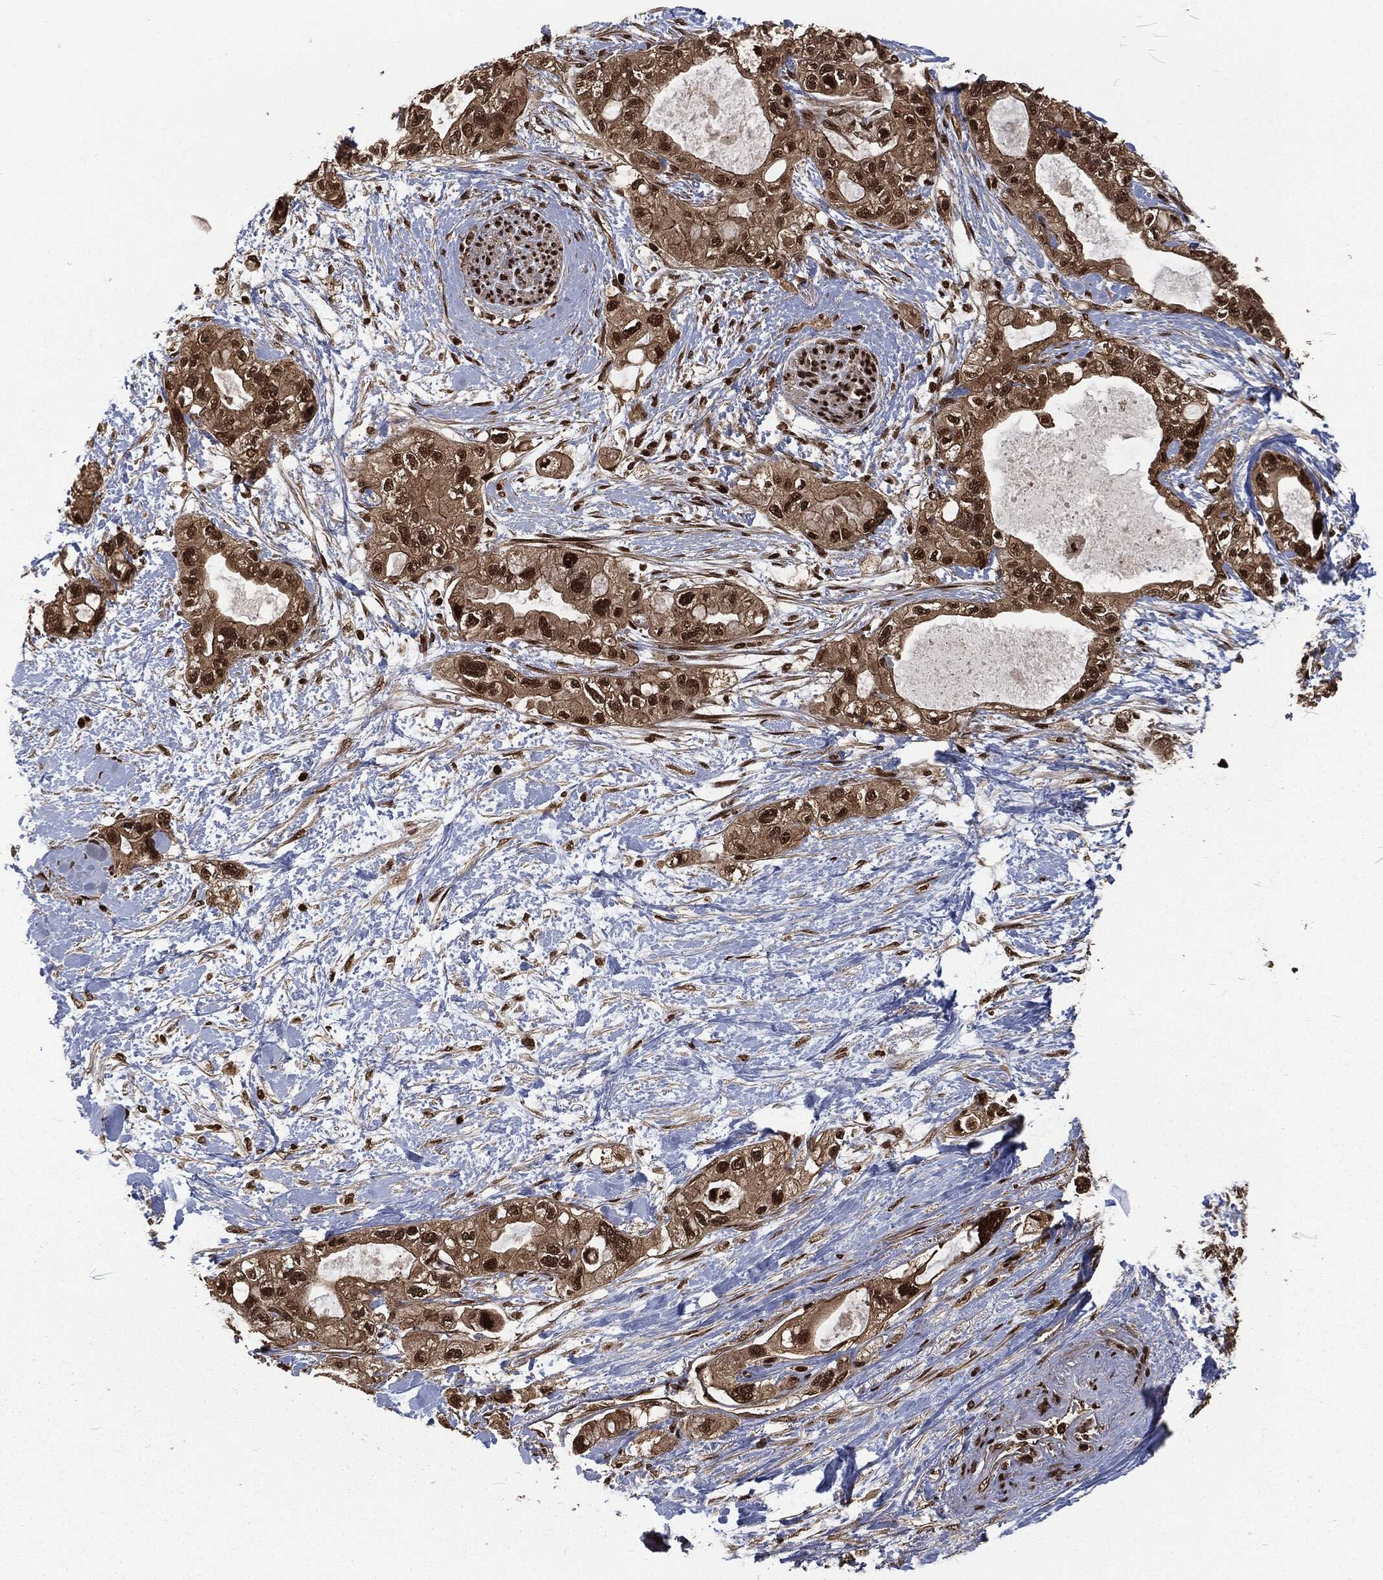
{"staining": {"intensity": "strong", "quantity": "25%-75%", "location": "nuclear"}, "tissue": "pancreatic cancer", "cell_type": "Tumor cells", "image_type": "cancer", "snomed": [{"axis": "morphology", "description": "Adenocarcinoma, NOS"}, {"axis": "topography", "description": "Pancreas"}], "caption": "Immunohistochemical staining of human pancreatic cancer (adenocarcinoma) displays high levels of strong nuclear protein staining in approximately 25%-75% of tumor cells.", "gene": "NGRN", "patient": {"sex": "female", "age": 56}}